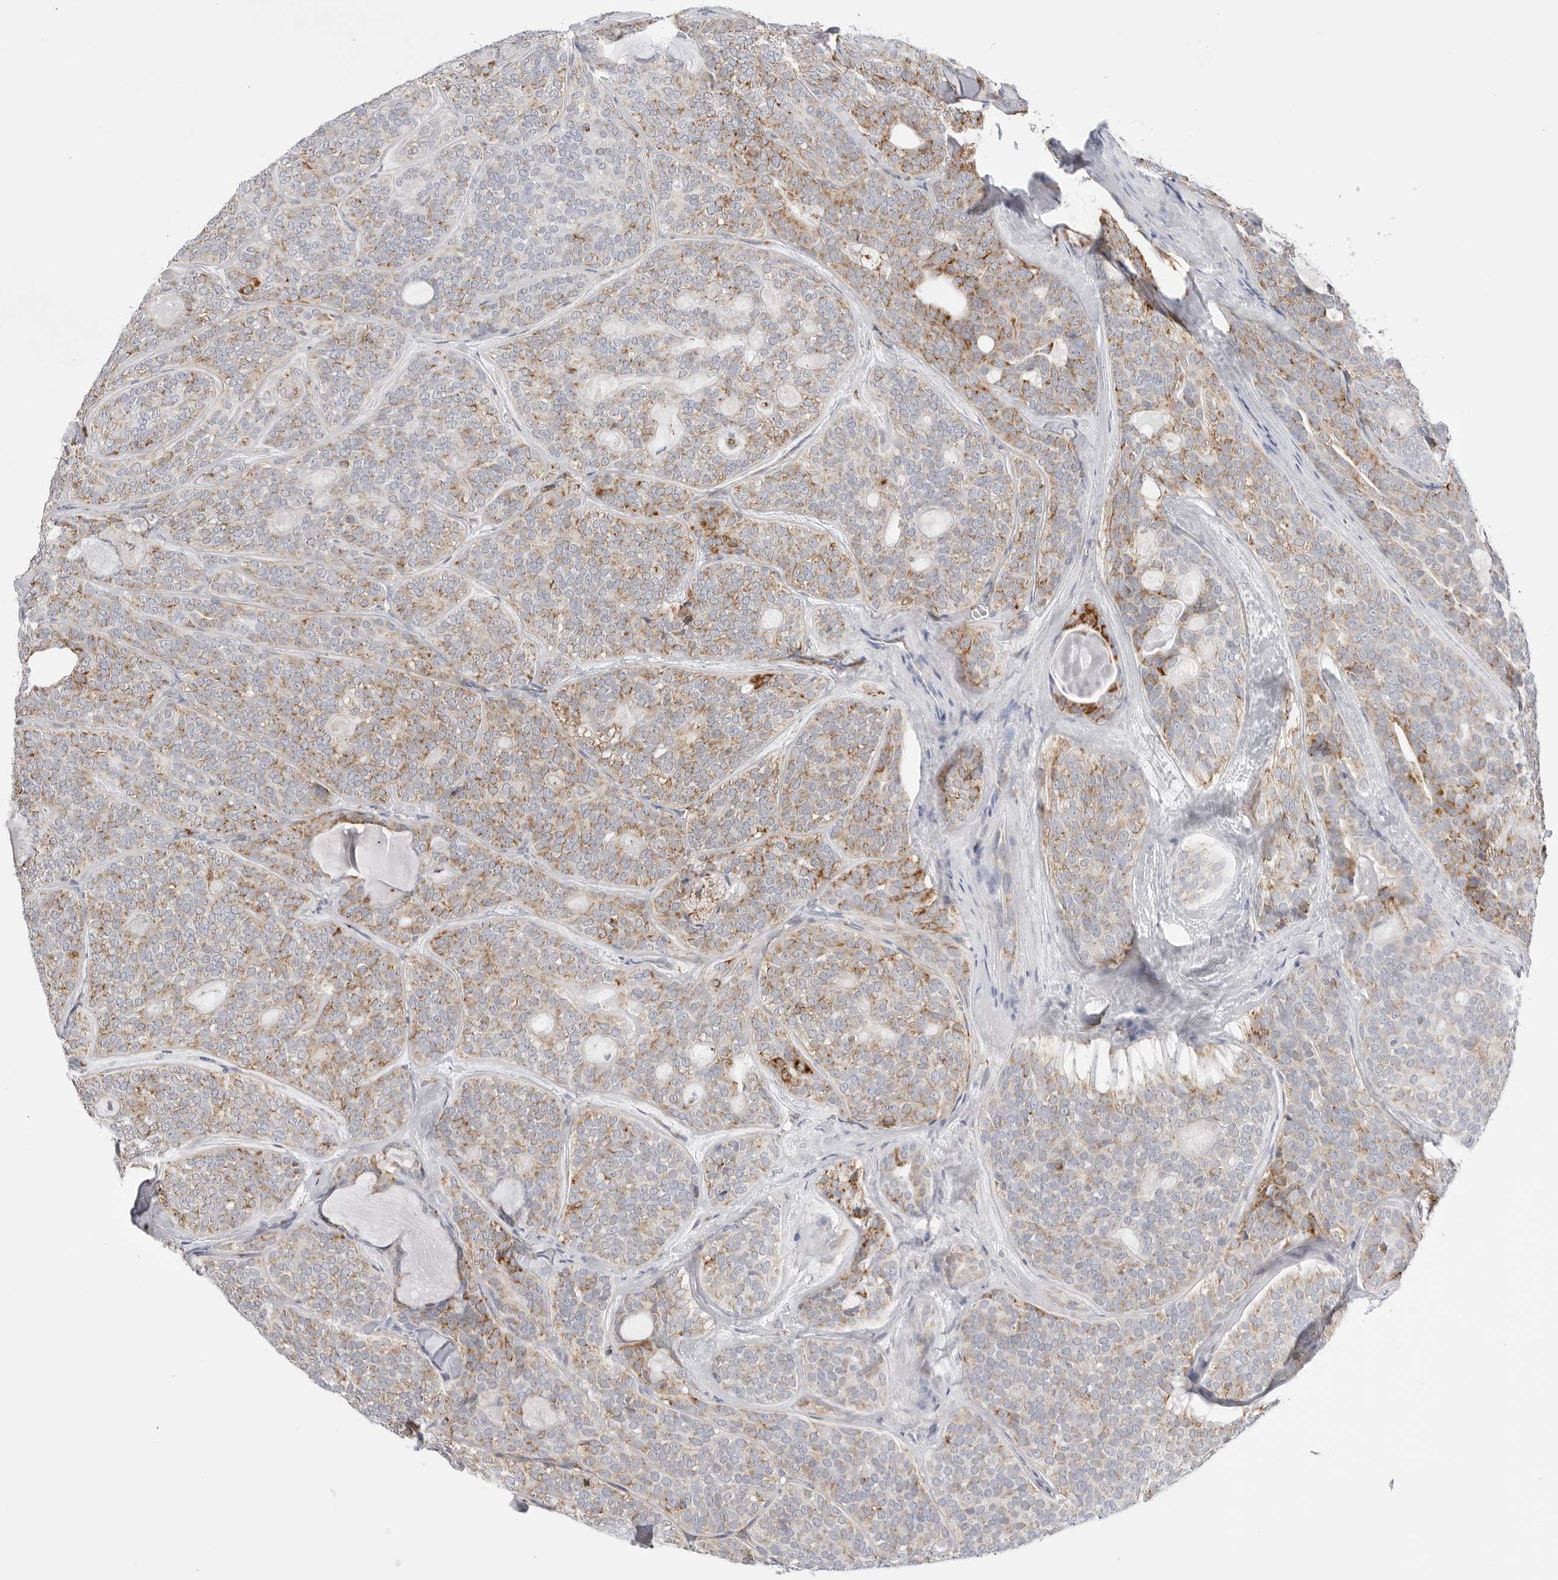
{"staining": {"intensity": "moderate", "quantity": "<25%", "location": "cytoplasmic/membranous"}, "tissue": "head and neck cancer", "cell_type": "Tumor cells", "image_type": "cancer", "snomed": [{"axis": "morphology", "description": "Adenocarcinoma, NOS"}, {"axis": "topography", "description": "Head-Neck"}], "caption": "Human head and neck cancer (adenocarcinoma) stained with a protein marker demonstrates moderate staining in tumor cells.", "gene": "ATP5IF1", "patient": {"sex": "male", "age": 66}}